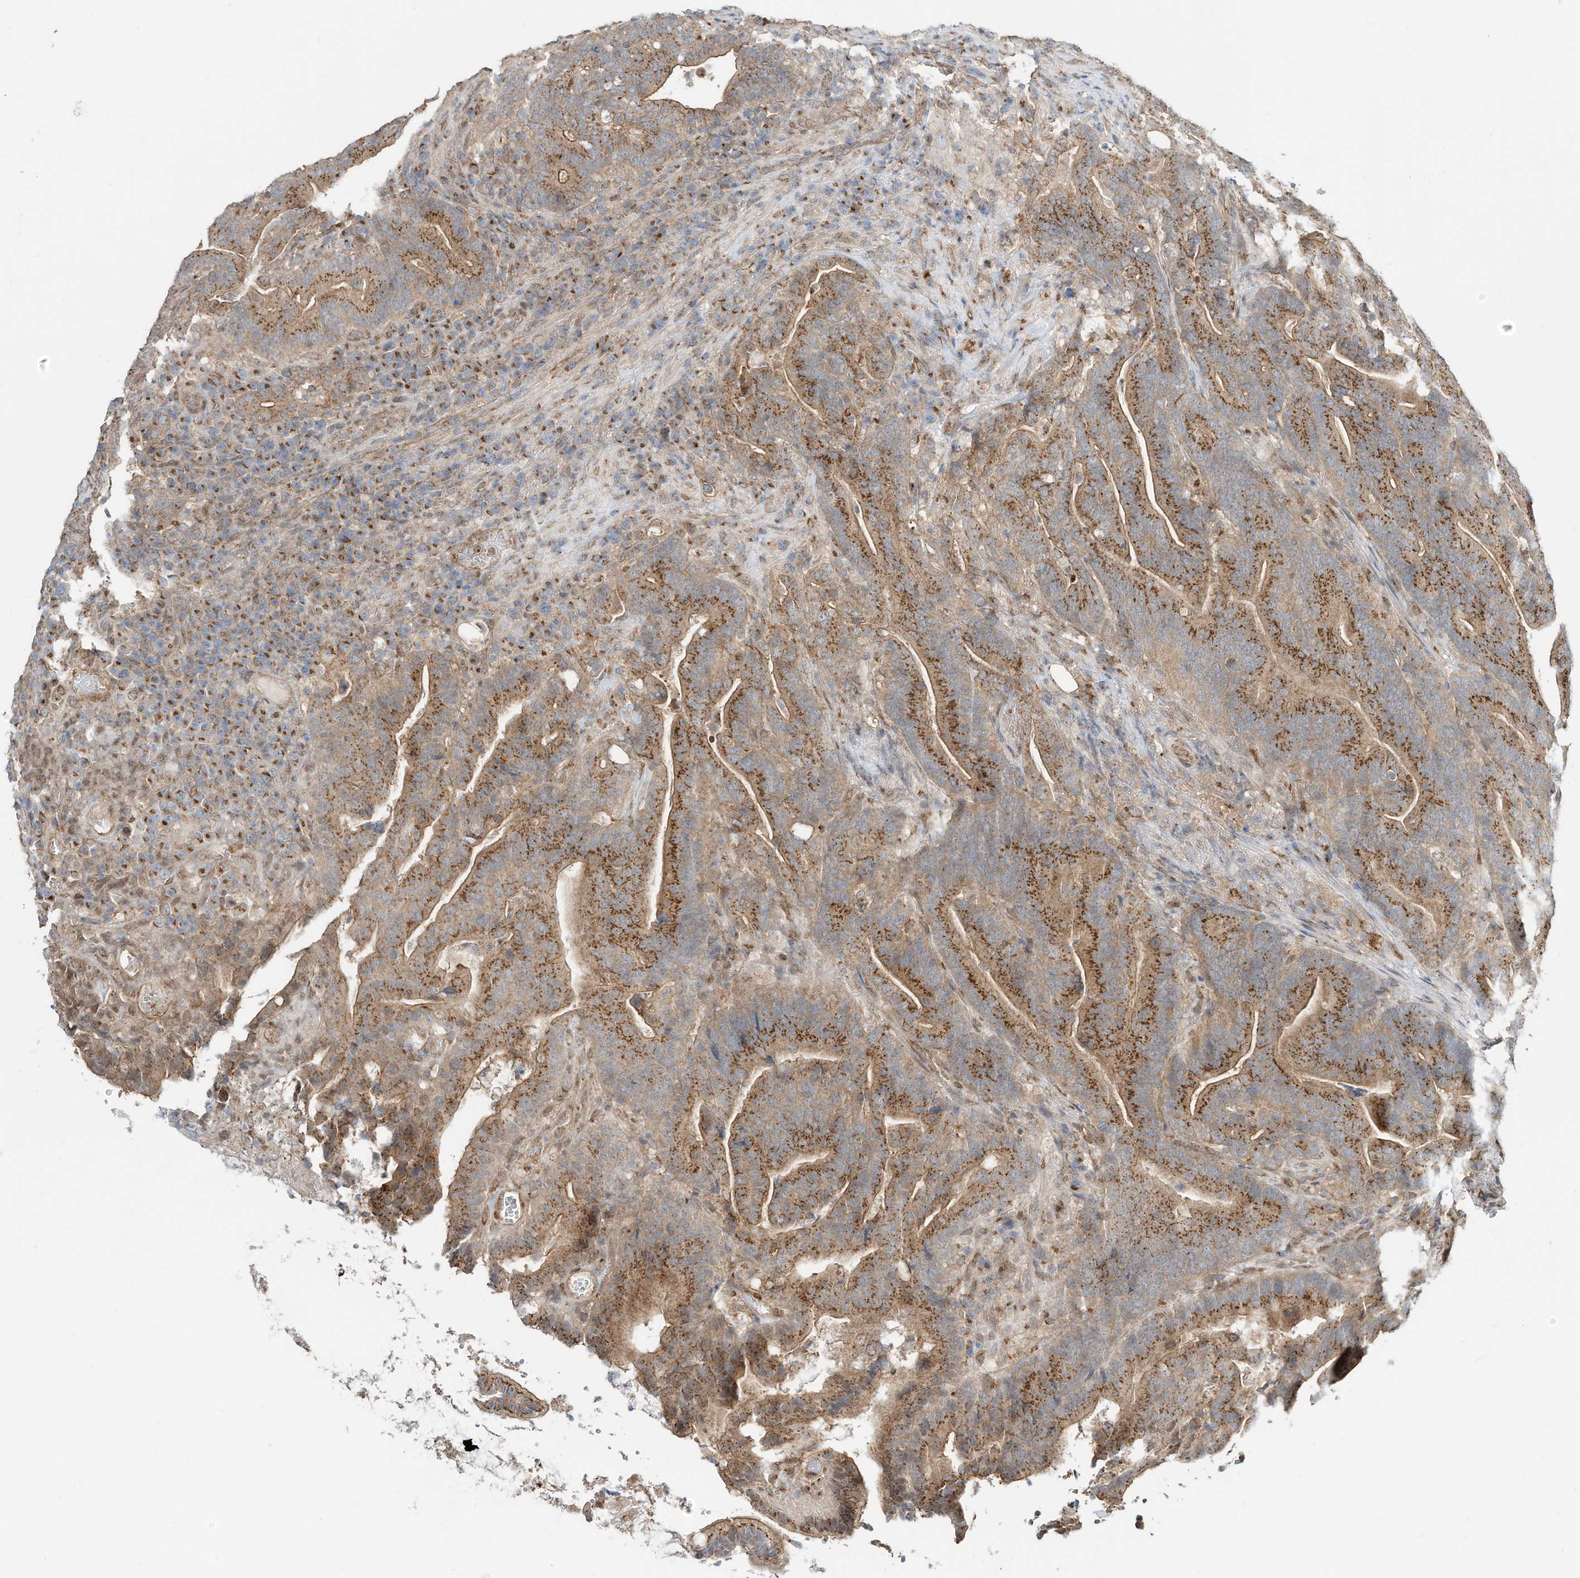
{"staining": {"intensity": "moderate", "quantity": ">75%", "location": "cytoplasmic/membranous"}, "tissue": "colorectal cancer", "cell_type": "Tumor cells", "image_type": "cancer", "snomed": [{"axis": "morphology", "description": "Adenocarcinoma, NOS"}, {"axis": "topography", "description": "Colon"}], "caption": "This is a histology image of immunohistochemistry (IHC) staining of adenocarcinoma (colorectal), which shows moderate positivity in the cytoplasmic/membranous of tumor cells.", "gene": "CUX1", "patient": {"sex": "female", "age": 66}}